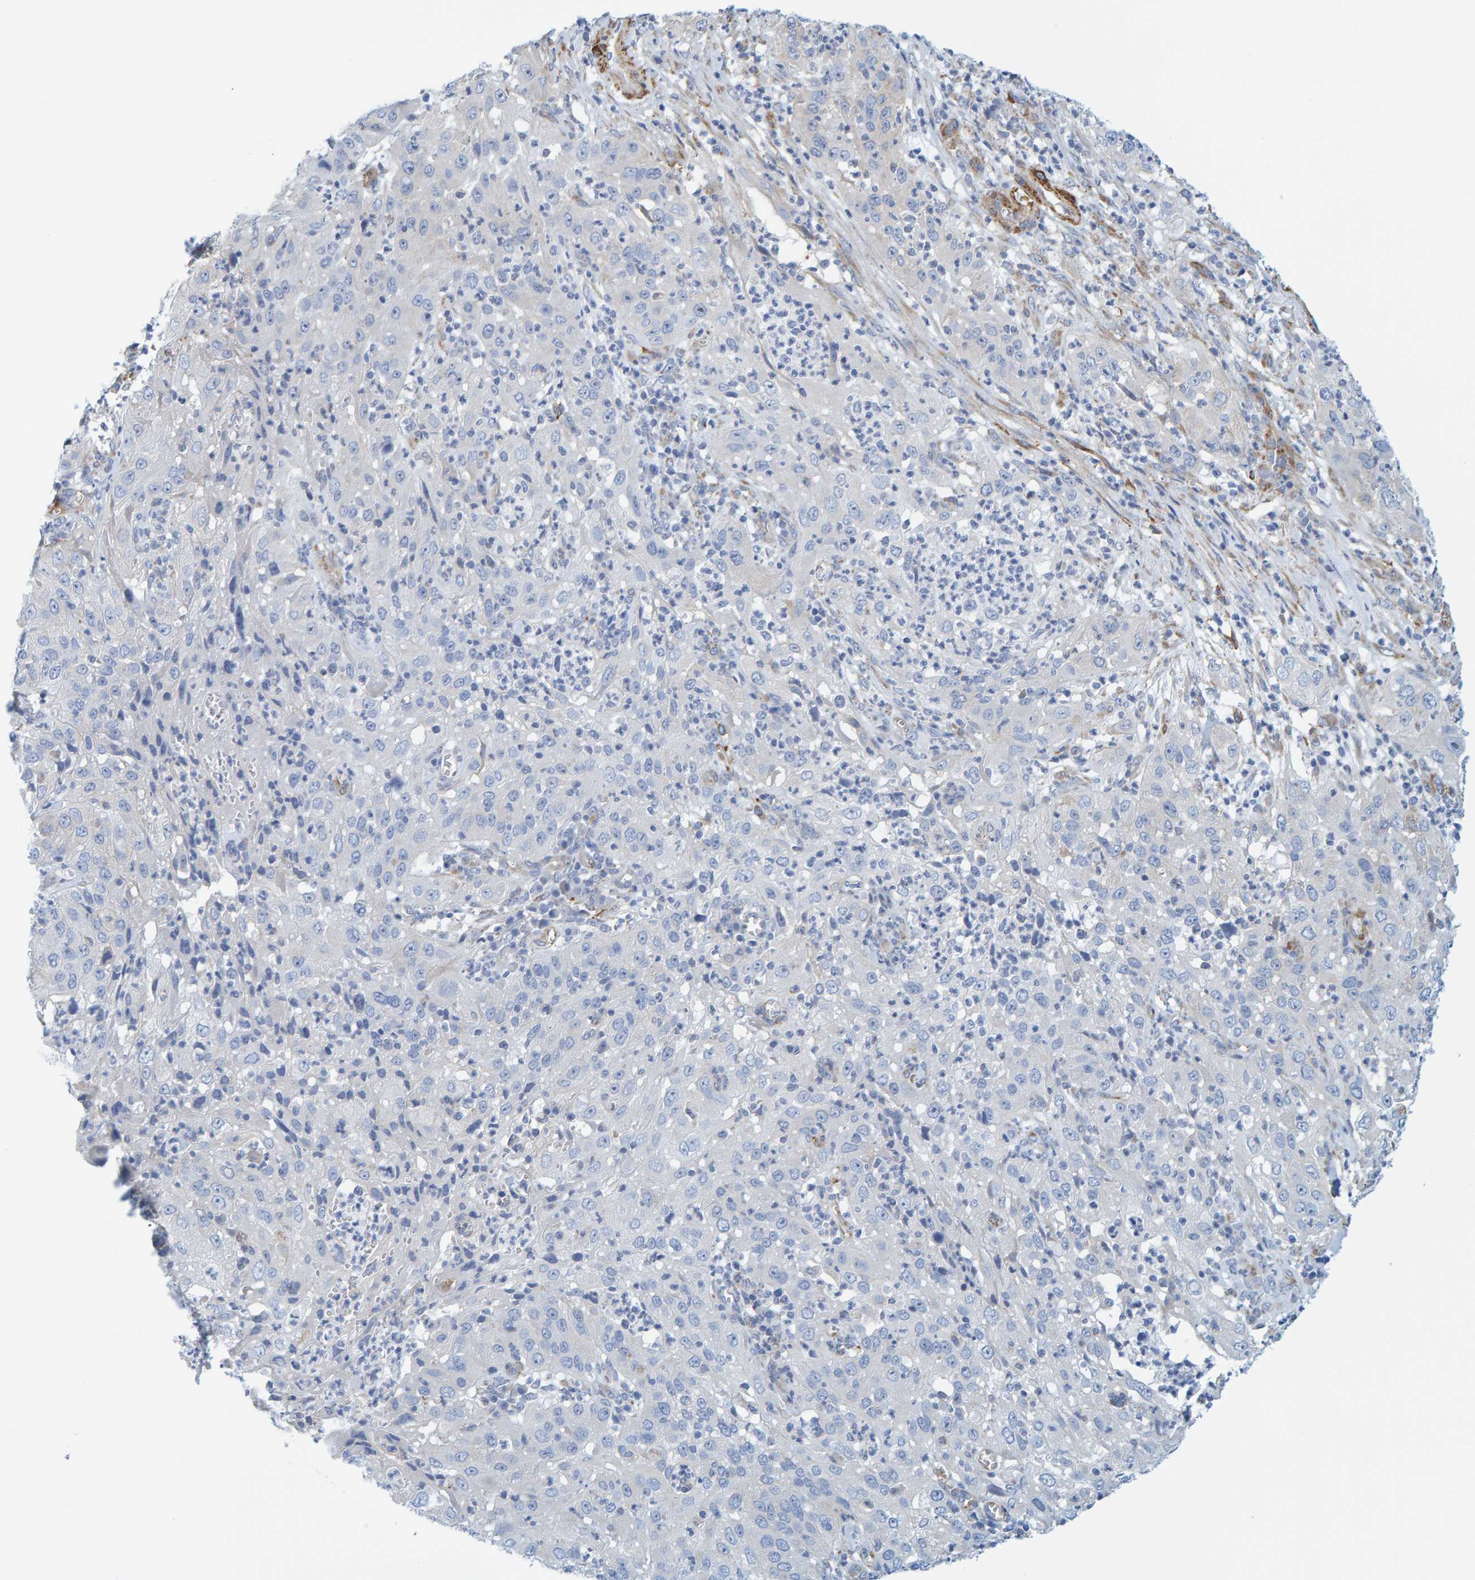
{"staining": {"intensity": "negative", "quantity": "none", "location": "none"}, "tissue": "cervical cancer", "cell_type": "Tumor cells", "image_type": "cancer", "snomed": [{"axis": "morphology", "description": "Squamous cell carcinoma, NOS"}, {"axis": "topography", "description": "Cervix"}], "caption": "This is an immunohistochemistry histopathology image of cervical cancer (squamous cell carcinoma). There is no positivity in tumor cells.", "gene": "MAP1B", "patient": {"sex": "female", "age": 32}}